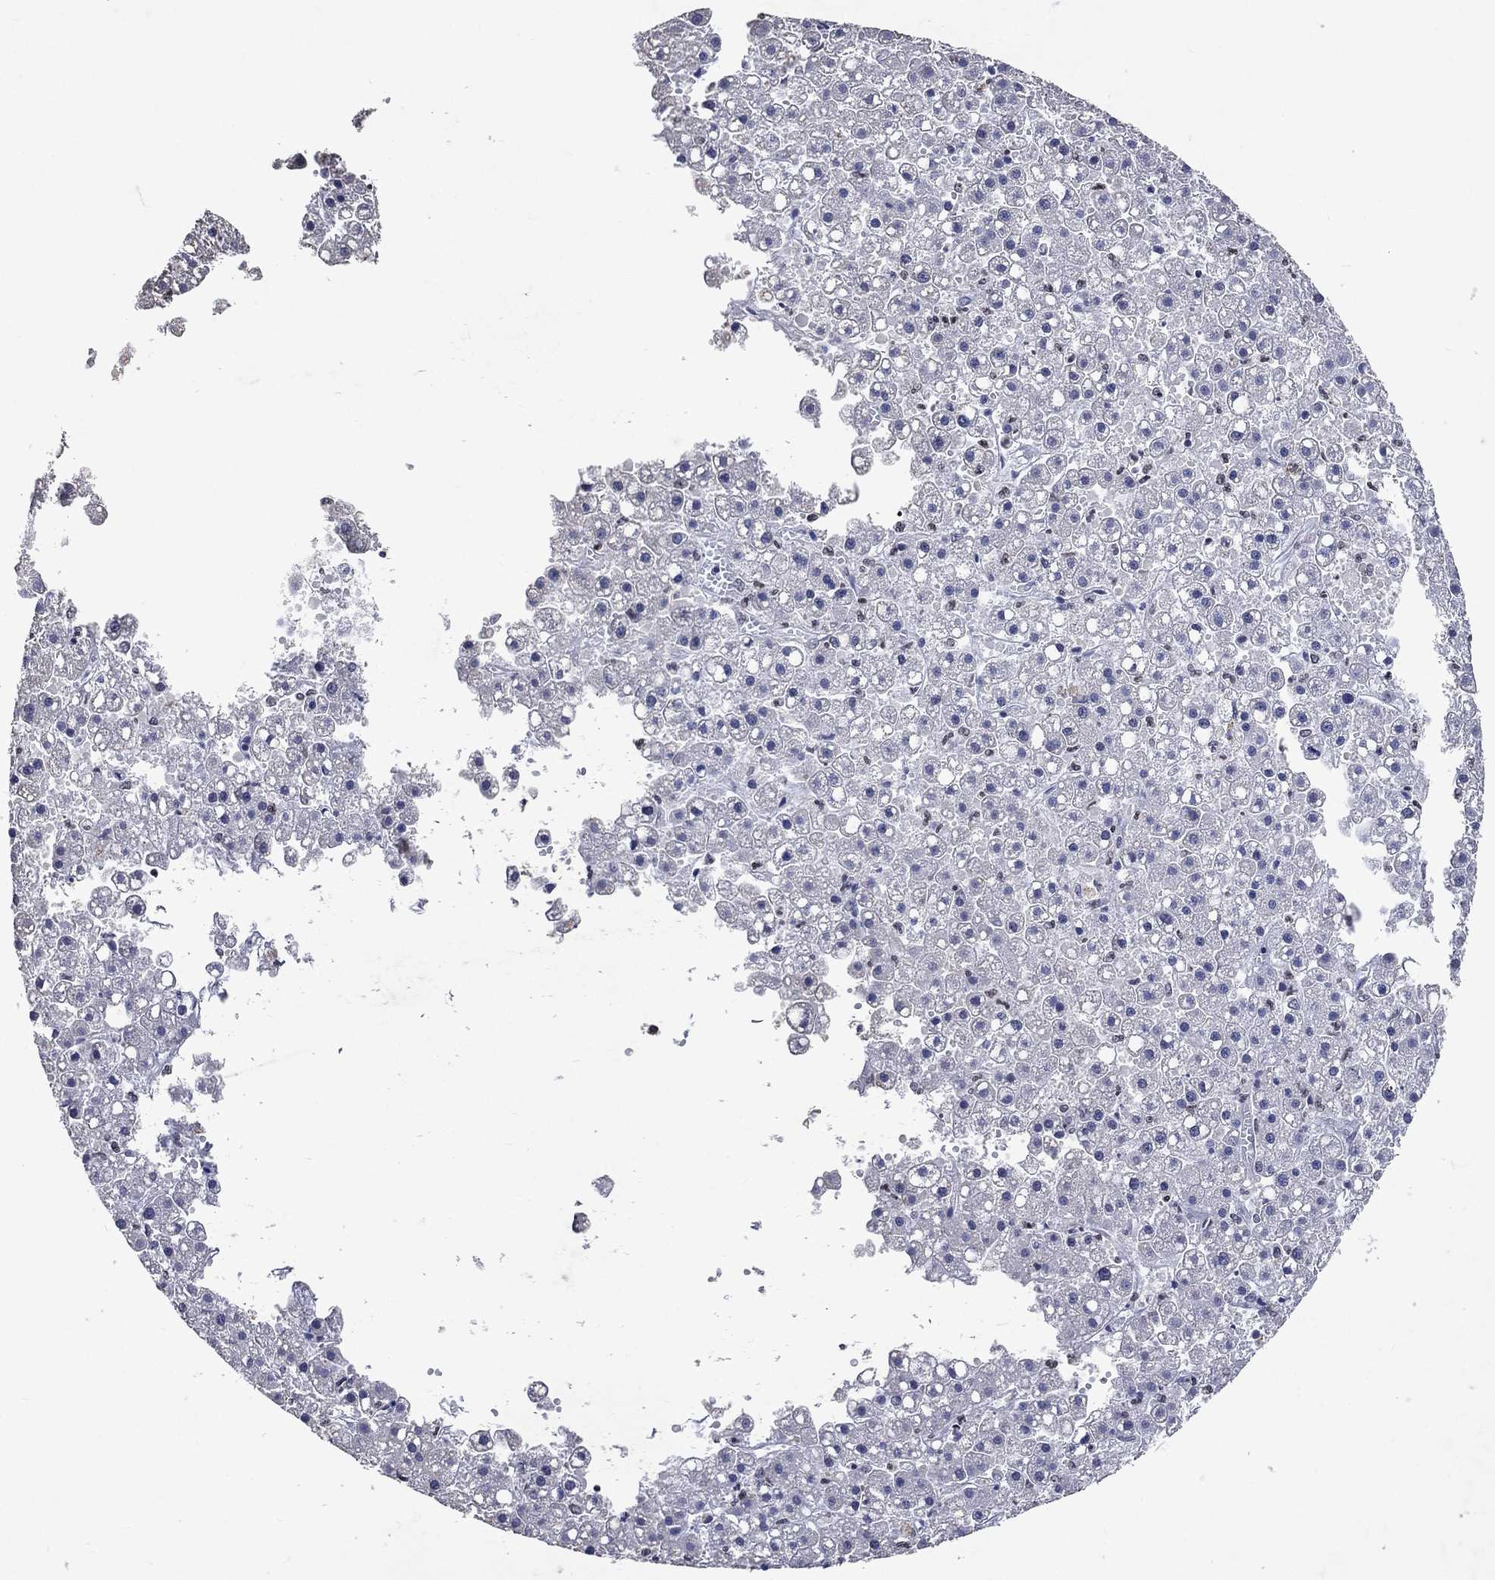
{"staining": {"intensity": "negative", "quantity": "none", "location": "none"}, "tissue": "liver cancer", "cell_type": "Tumor cells", "image_type": "cancer", "snomed": [{"axis": "morphology", "description": "Carcinoma, Hepatocellular, NOS"}, {"axis": "topography", "description": "Liver"}], "caption": "A micrograph of liver cancer (hepatocellular carcinoma) stained for a protein reveals no brown staining in tumor cells.", "gene": "SLC34A2", "patient": {"sex": "male", "age": 67}}